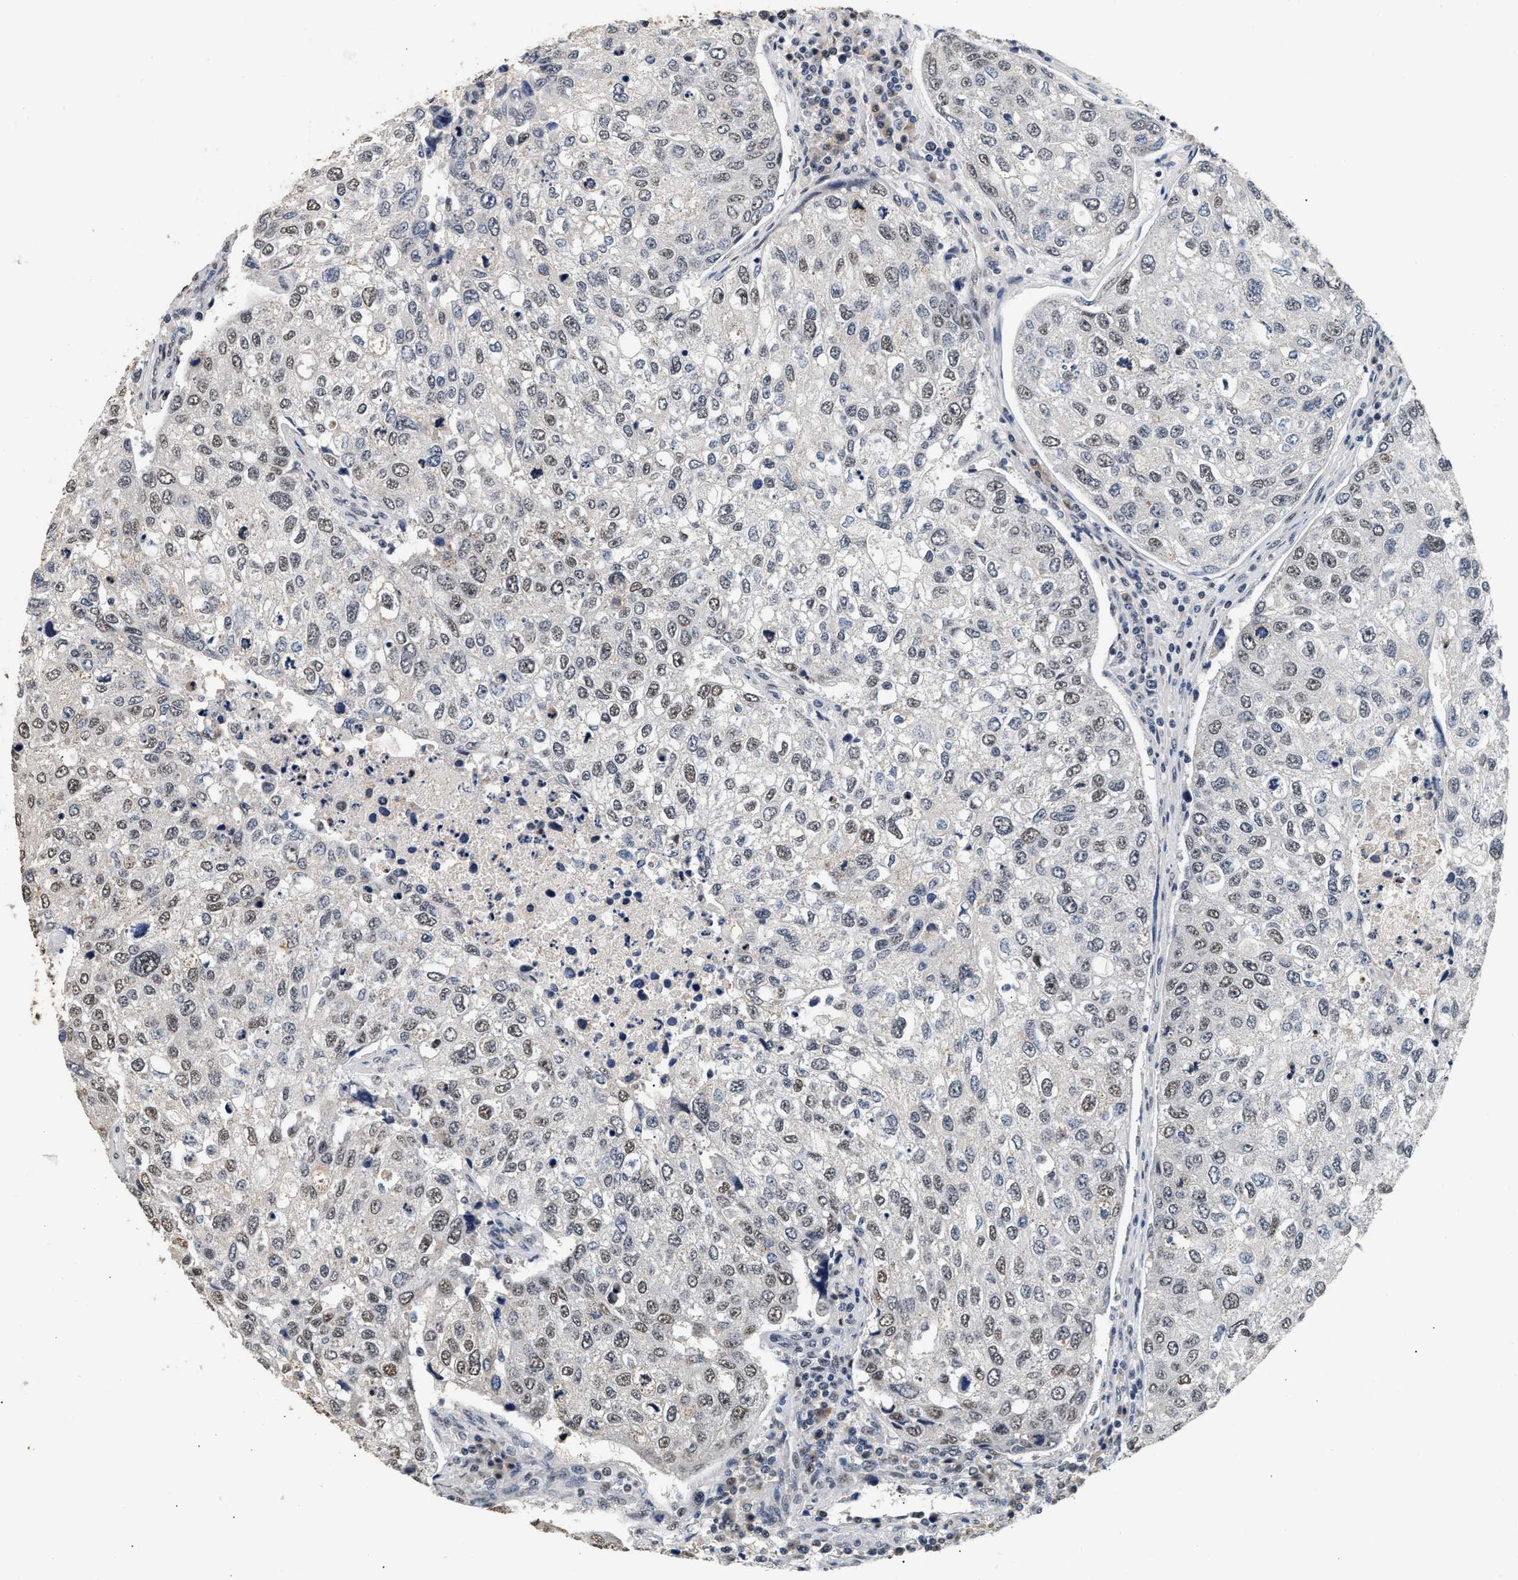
{"staining": {"intensity": "moderate", "quantity": "25%-75%", "location": "nuclear"}, "tissue": "urothelial cancer", "cell_type": "Tumor cells", "image_type": "cancer", "snomed": [{"axis": "morphology", "description": "Urothelial carcinoma, High grade"}, {"axis": "topography", "description": "Lymph node"}, {"axis": "topography", "description": "Urinary bladder"}], "caption": "This micrograph exhibits IHC staining of human urothelial carcinoma (high-grade), with medium moderate nuclear positivity in about 25%-75% of tumor cells.", "gene": "THOC1", "patient": {"sex": "male", "age": 51}}